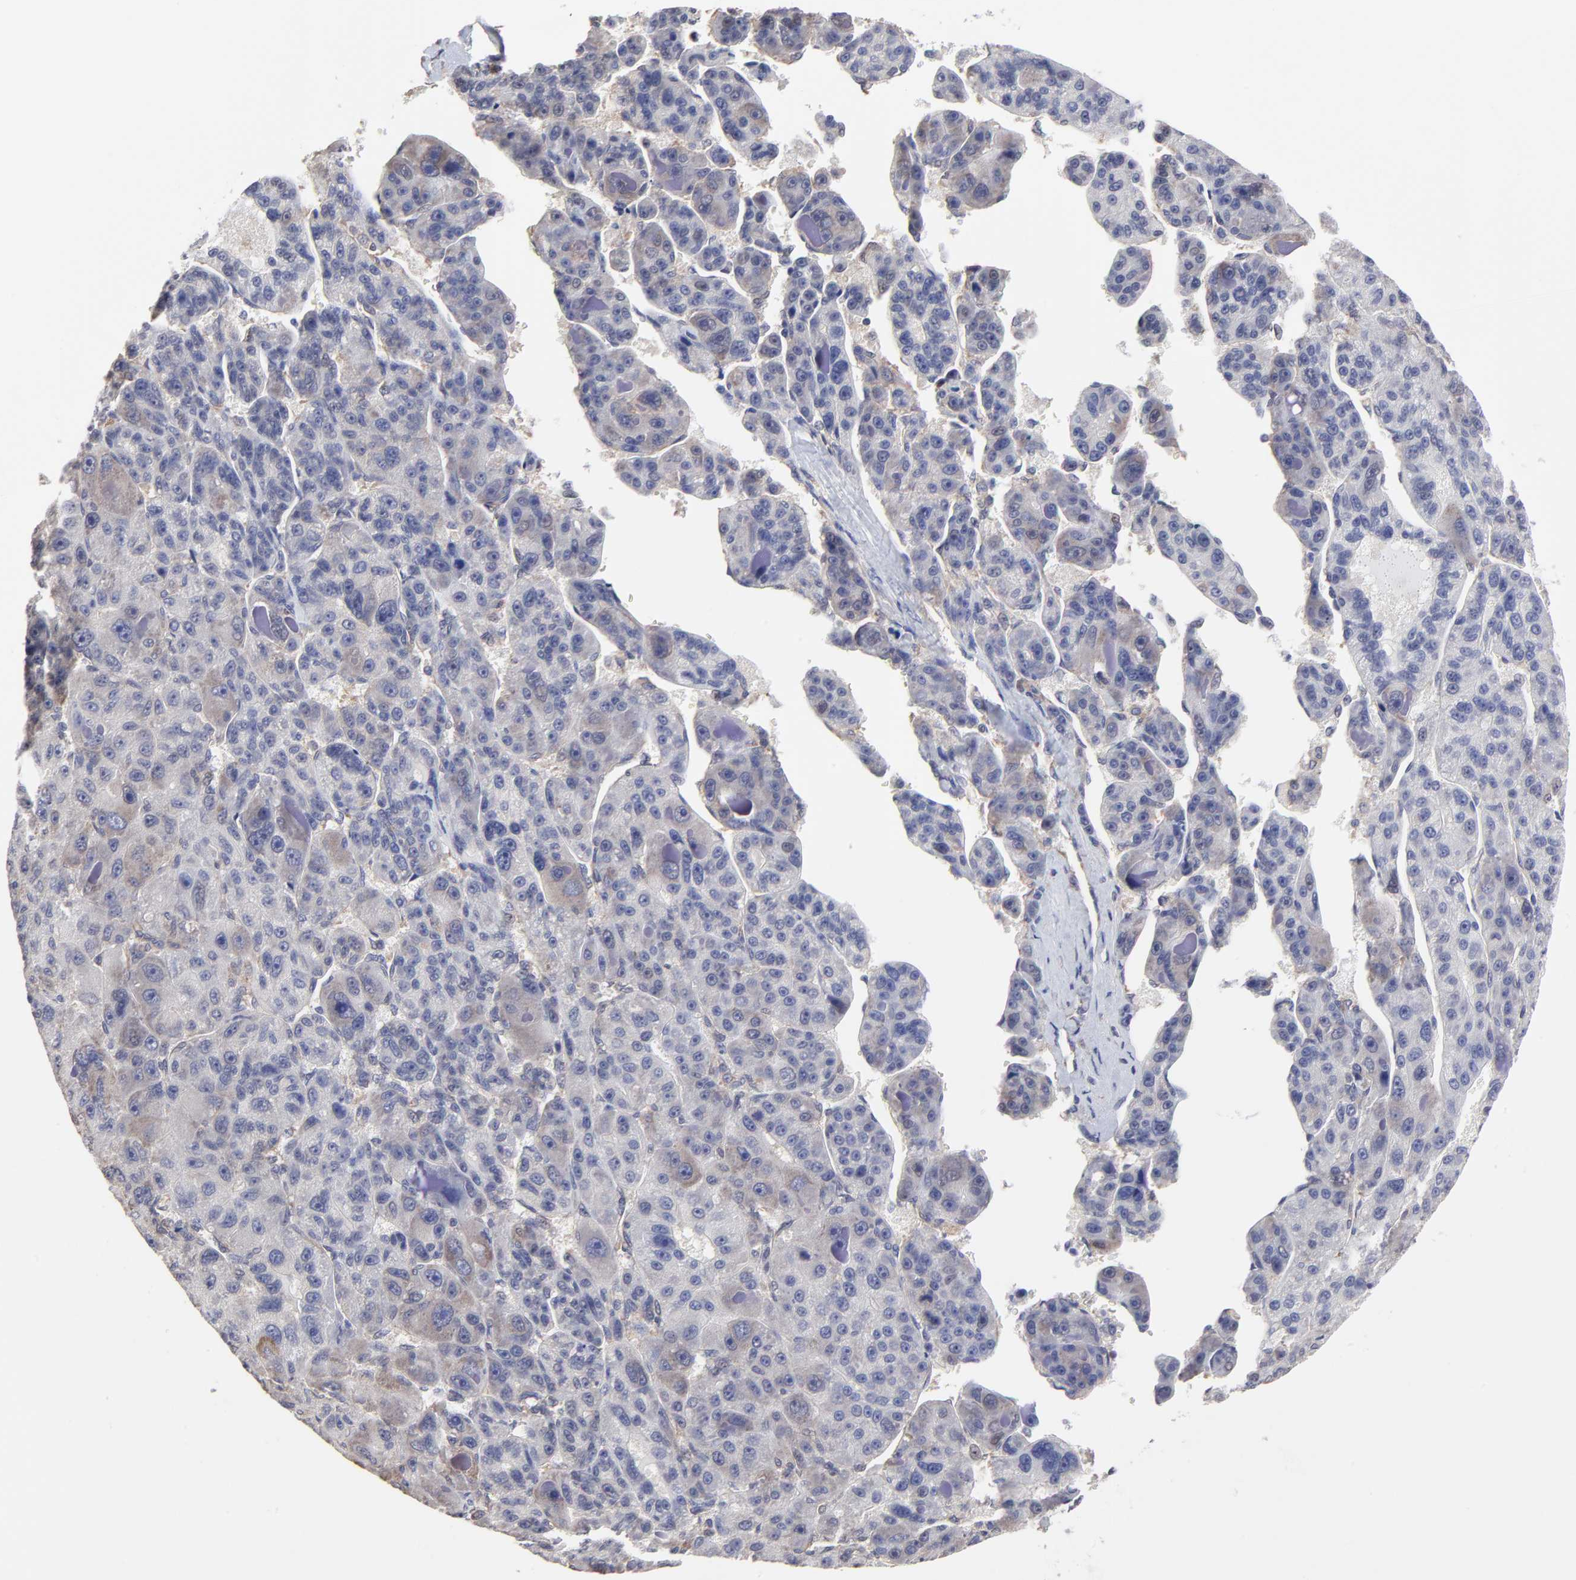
{"staining": {"intensity": "weak", "quantity": "<25%", "location": "cytoplasmic/membranous"}, "tissue": "liver cancer", "cell_type": "Tumor cells", "image_type": "cancer", "snomed": [{"axis": "morphology", "description": "Carcinoma, Hepatocellular, NOS"}, {"axis": "topography", "description": "Liver"}], "caption": "High magnification brightfield microscopy of liver cancer stained with DAB (brown) and counterstained with hematoxylin (blue): tumor cells show no significant expression.", "gene": "CCT2", "patient": {"sex": "male", "age": 76}}